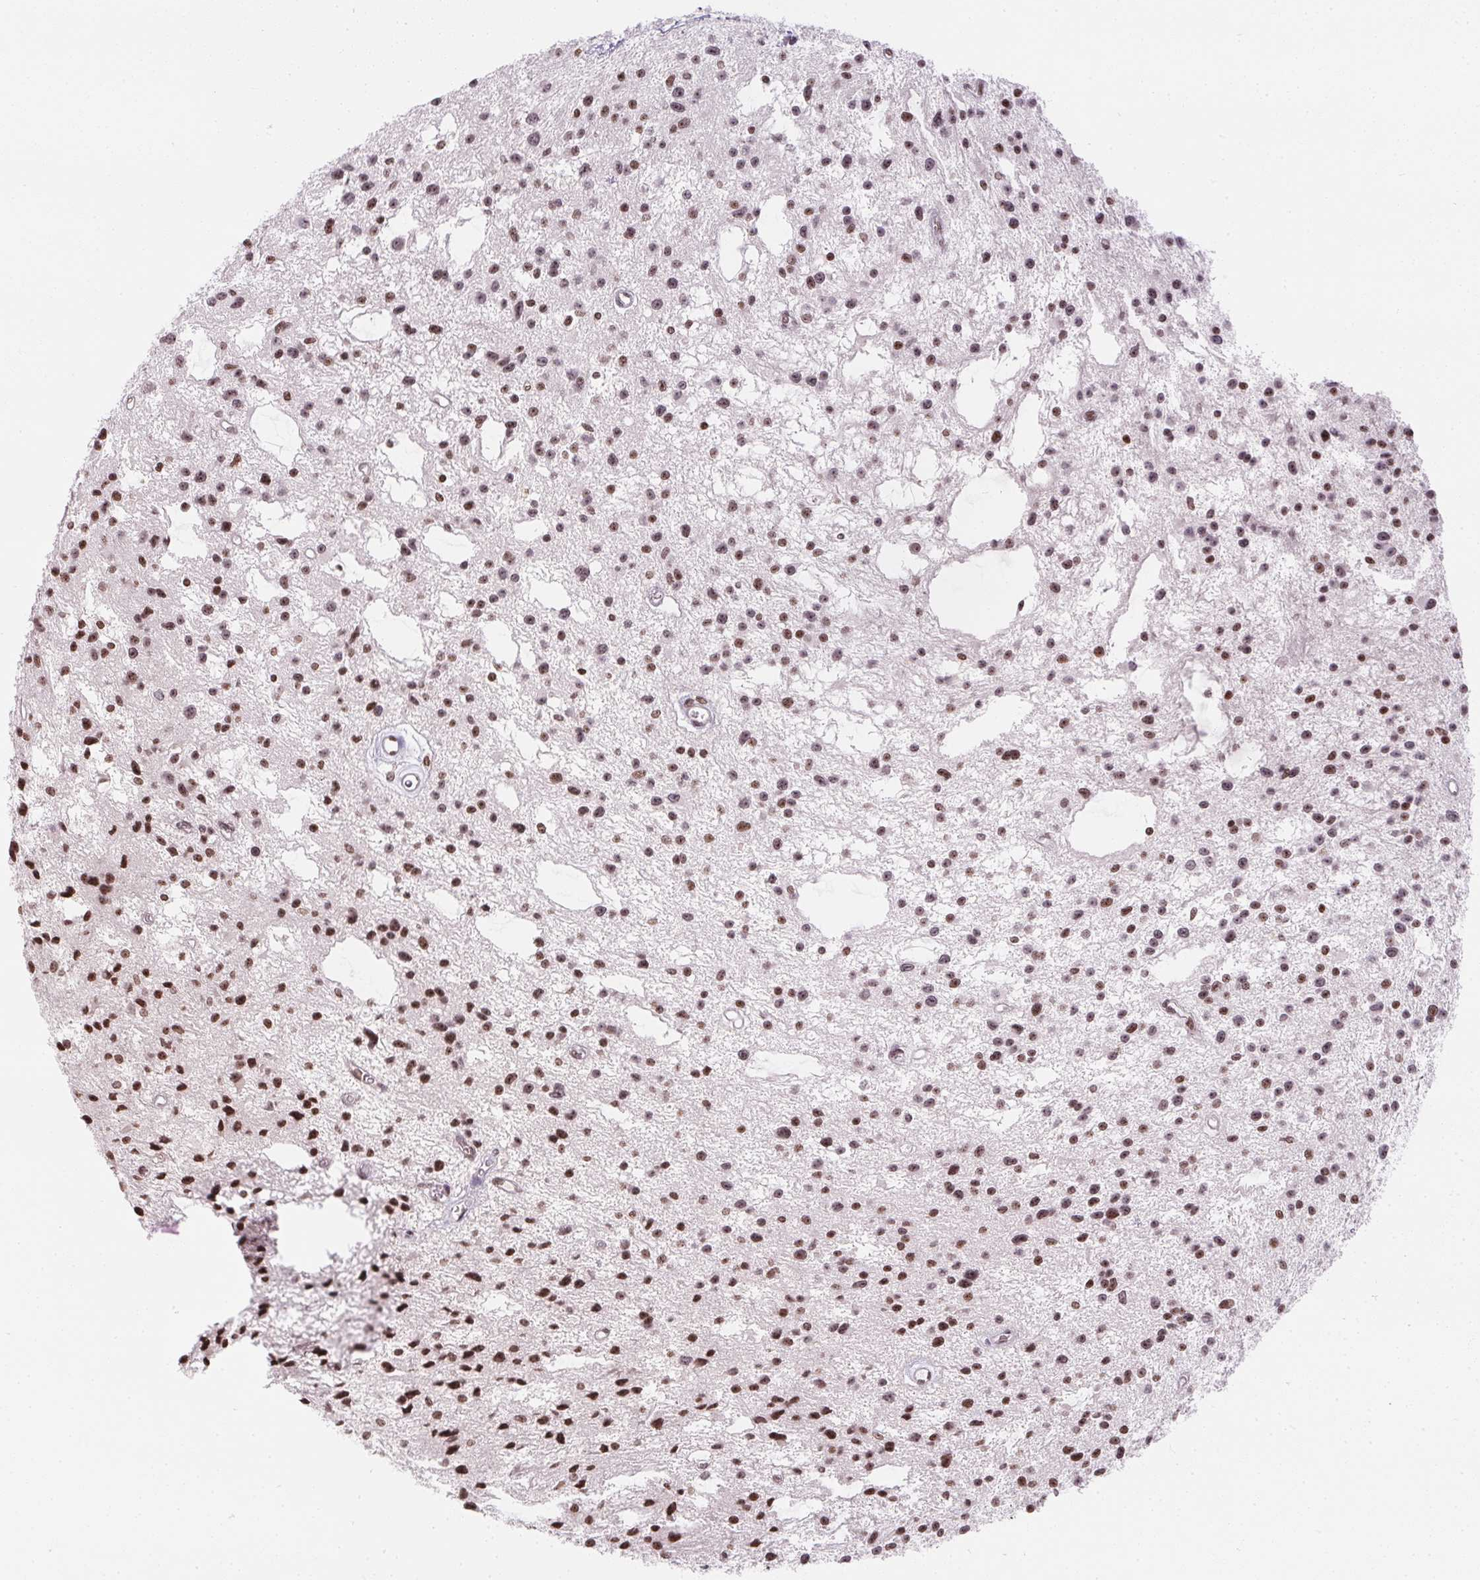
{"staining": {"intensity": "moderate", "quantity": ">75%", "location": "nuclear"}, "tissue": "glioma", "cell_type": "Tumor cells", "image_type": "cancer", "snomed": [{"axis": "morphology", "description": "Glioma, malignant, Low grade"}, {"axis": "topography", "description": "Brain"}], "caption": "Malignant glioma (low-grade) tissue demonstrates moderate nuclear positivity in about >75% of tumor cells, visualized by immunohistochemistry. The staining was performed using DAB (3,3'-diaminobenzidine) to visualize the protein expression in brown, while the nuclei were stained in blue with hematoxylin (Magnification: 20x).", "gene": "RNF181", "patient": {"sex": "male", "age": 43}}